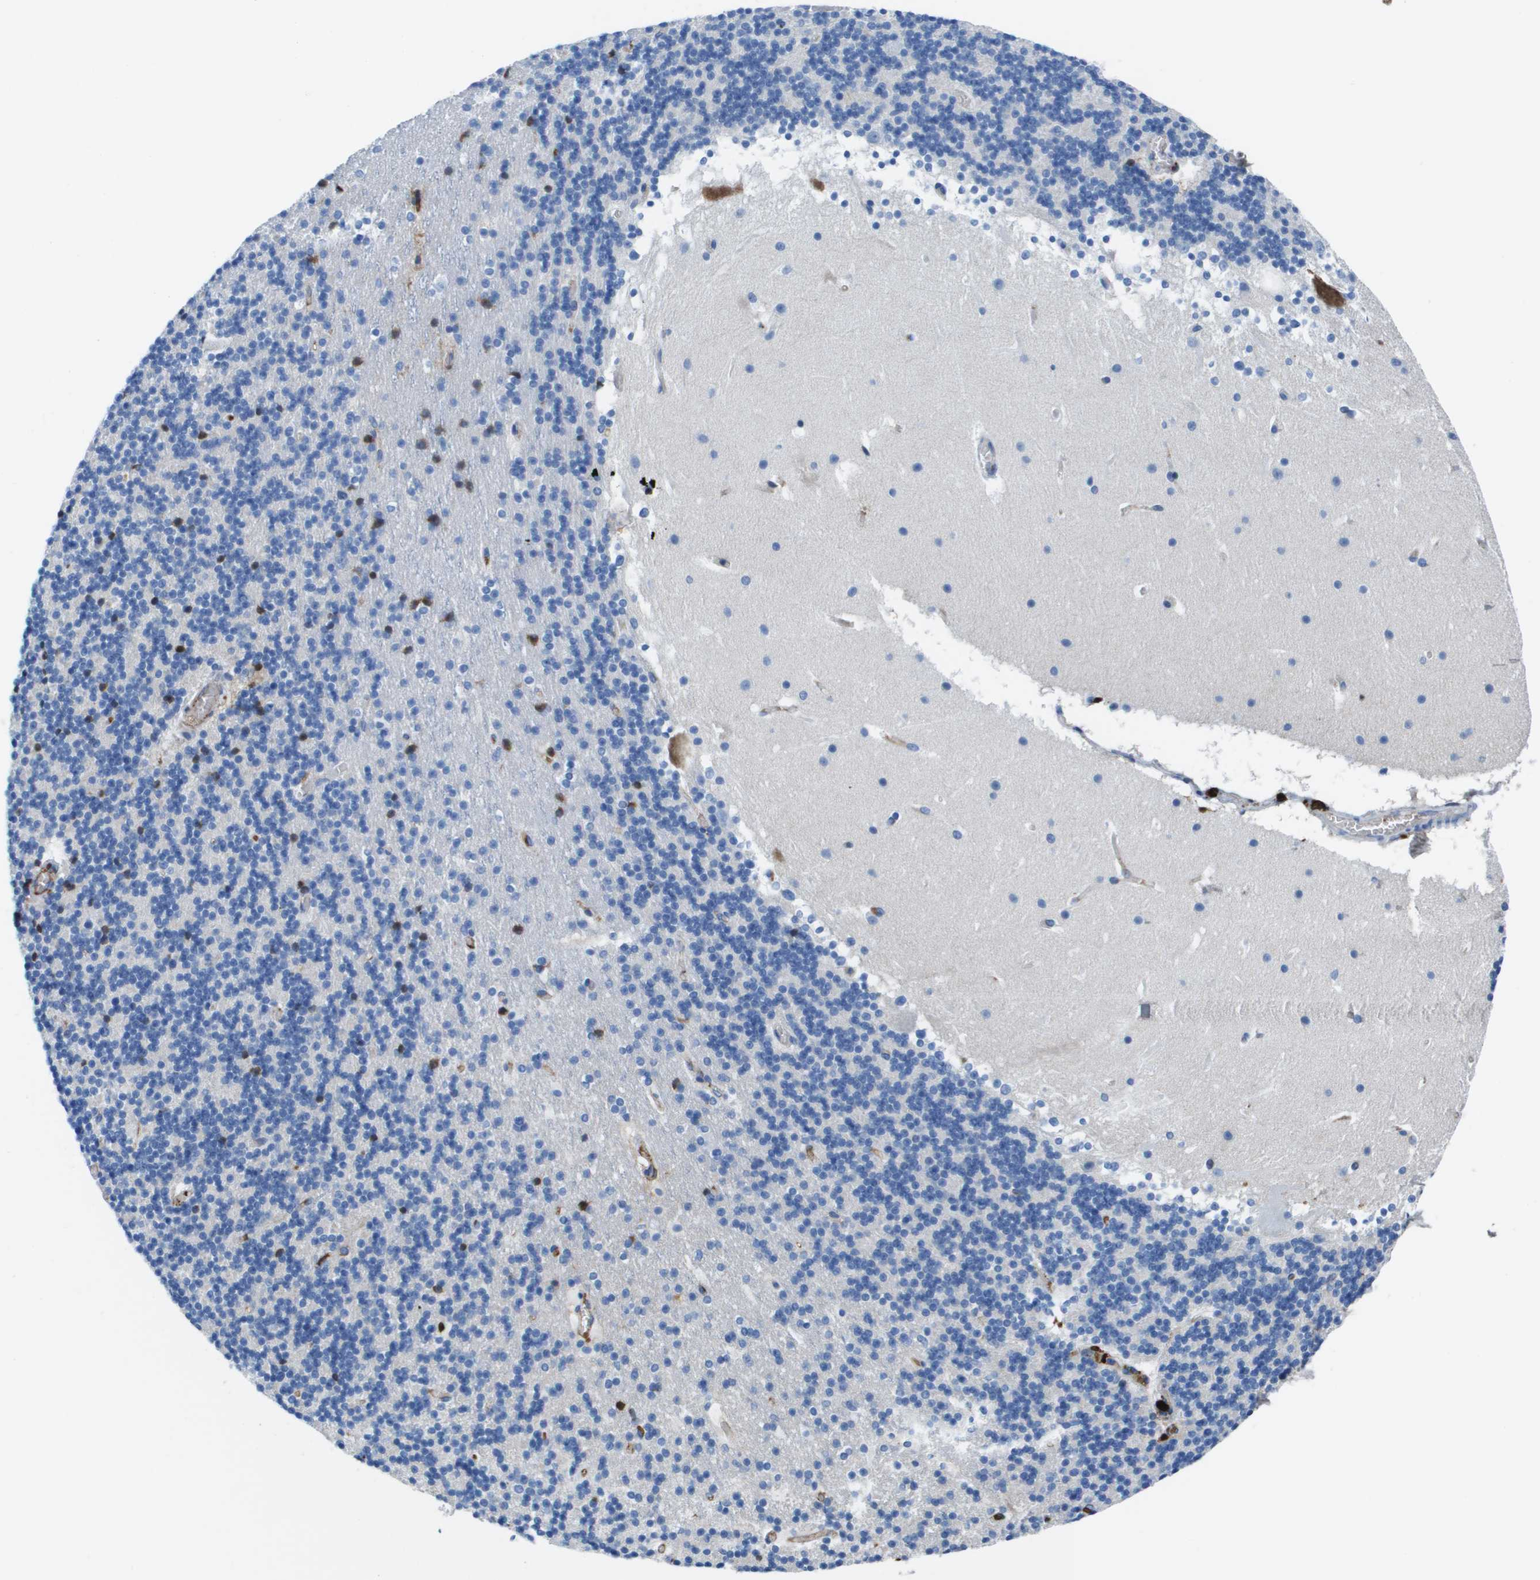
{"staining": {"intensity": "negative", "quantity": "none", "location": "none"}, "tissue": "cerebellum", "cell_type": "Cells in granular layer", "image_type": "normal", "snomed": [{"axis": "morphology", "description": "Normal tissue, NOS"}, {"axis": "topography", "description": "Cerebellum"}], "caption": "This is a image of immunohistochemistry (IHC) staining of benign cerebellum, which shows no staining in cells in granular layer.", "gene": "VTN", "patient": {"sex": "male", "age": 45}}